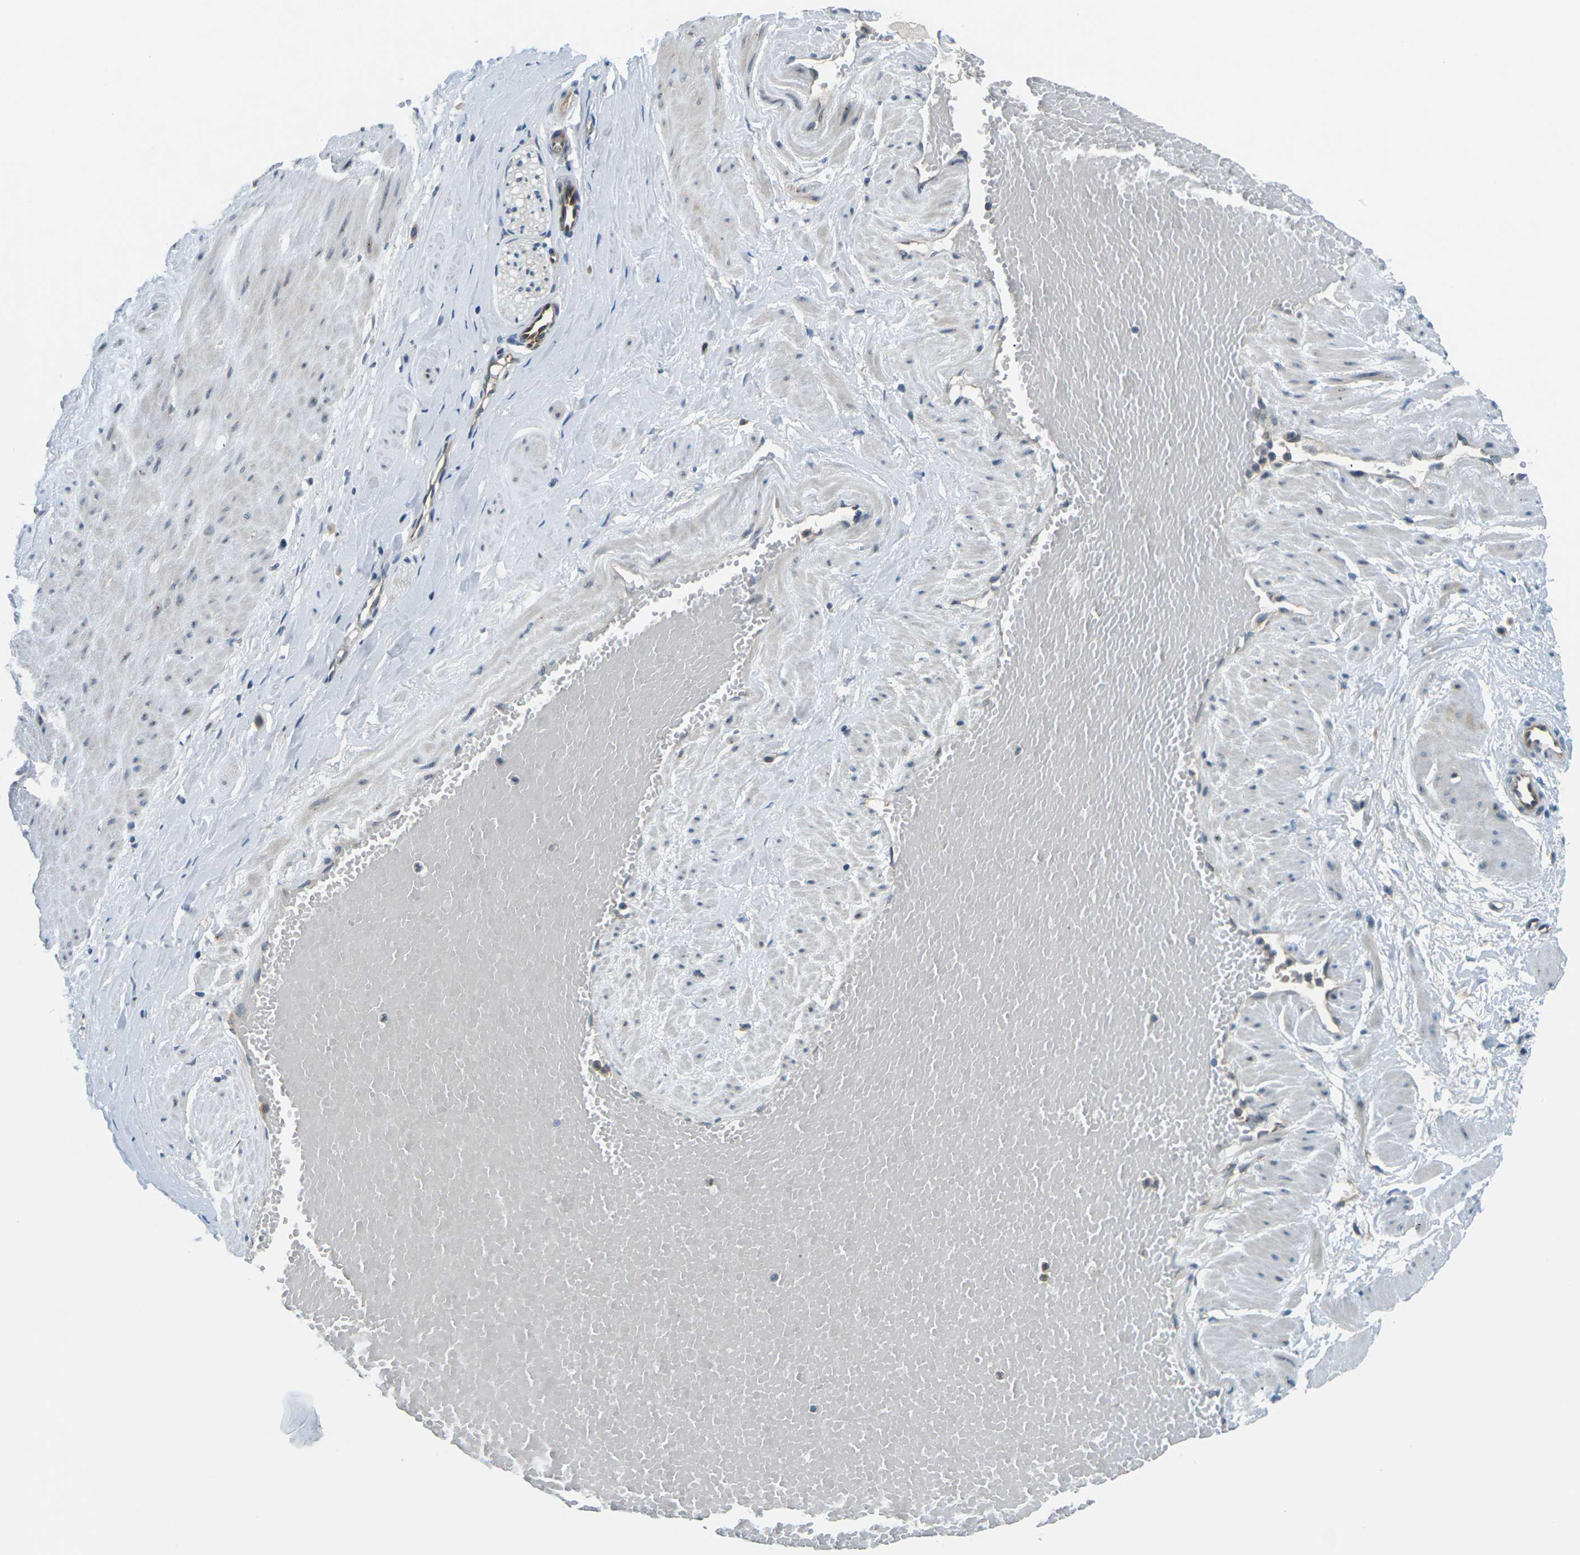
{"staining": {"intensity": "negative", "quantity": "none", "location": "none"}, "tissue": "adipose tissue", "cell_type": "Adipocytes", "image_type": "normal", "snomed": [{"axis": "morphology", "description": "Normal tissue, NOS"}, {"axis": "topography", "description": "Soft tissue"}, {"axis": "topography", "description": "Vascular tissue"}], "caption": "DAB immunohistochemical staining of normal adipose tissue displays no significant staining in adipocytes.", "gene": "SLC13A3", "patient": {"sex": "female", "age": 35}}